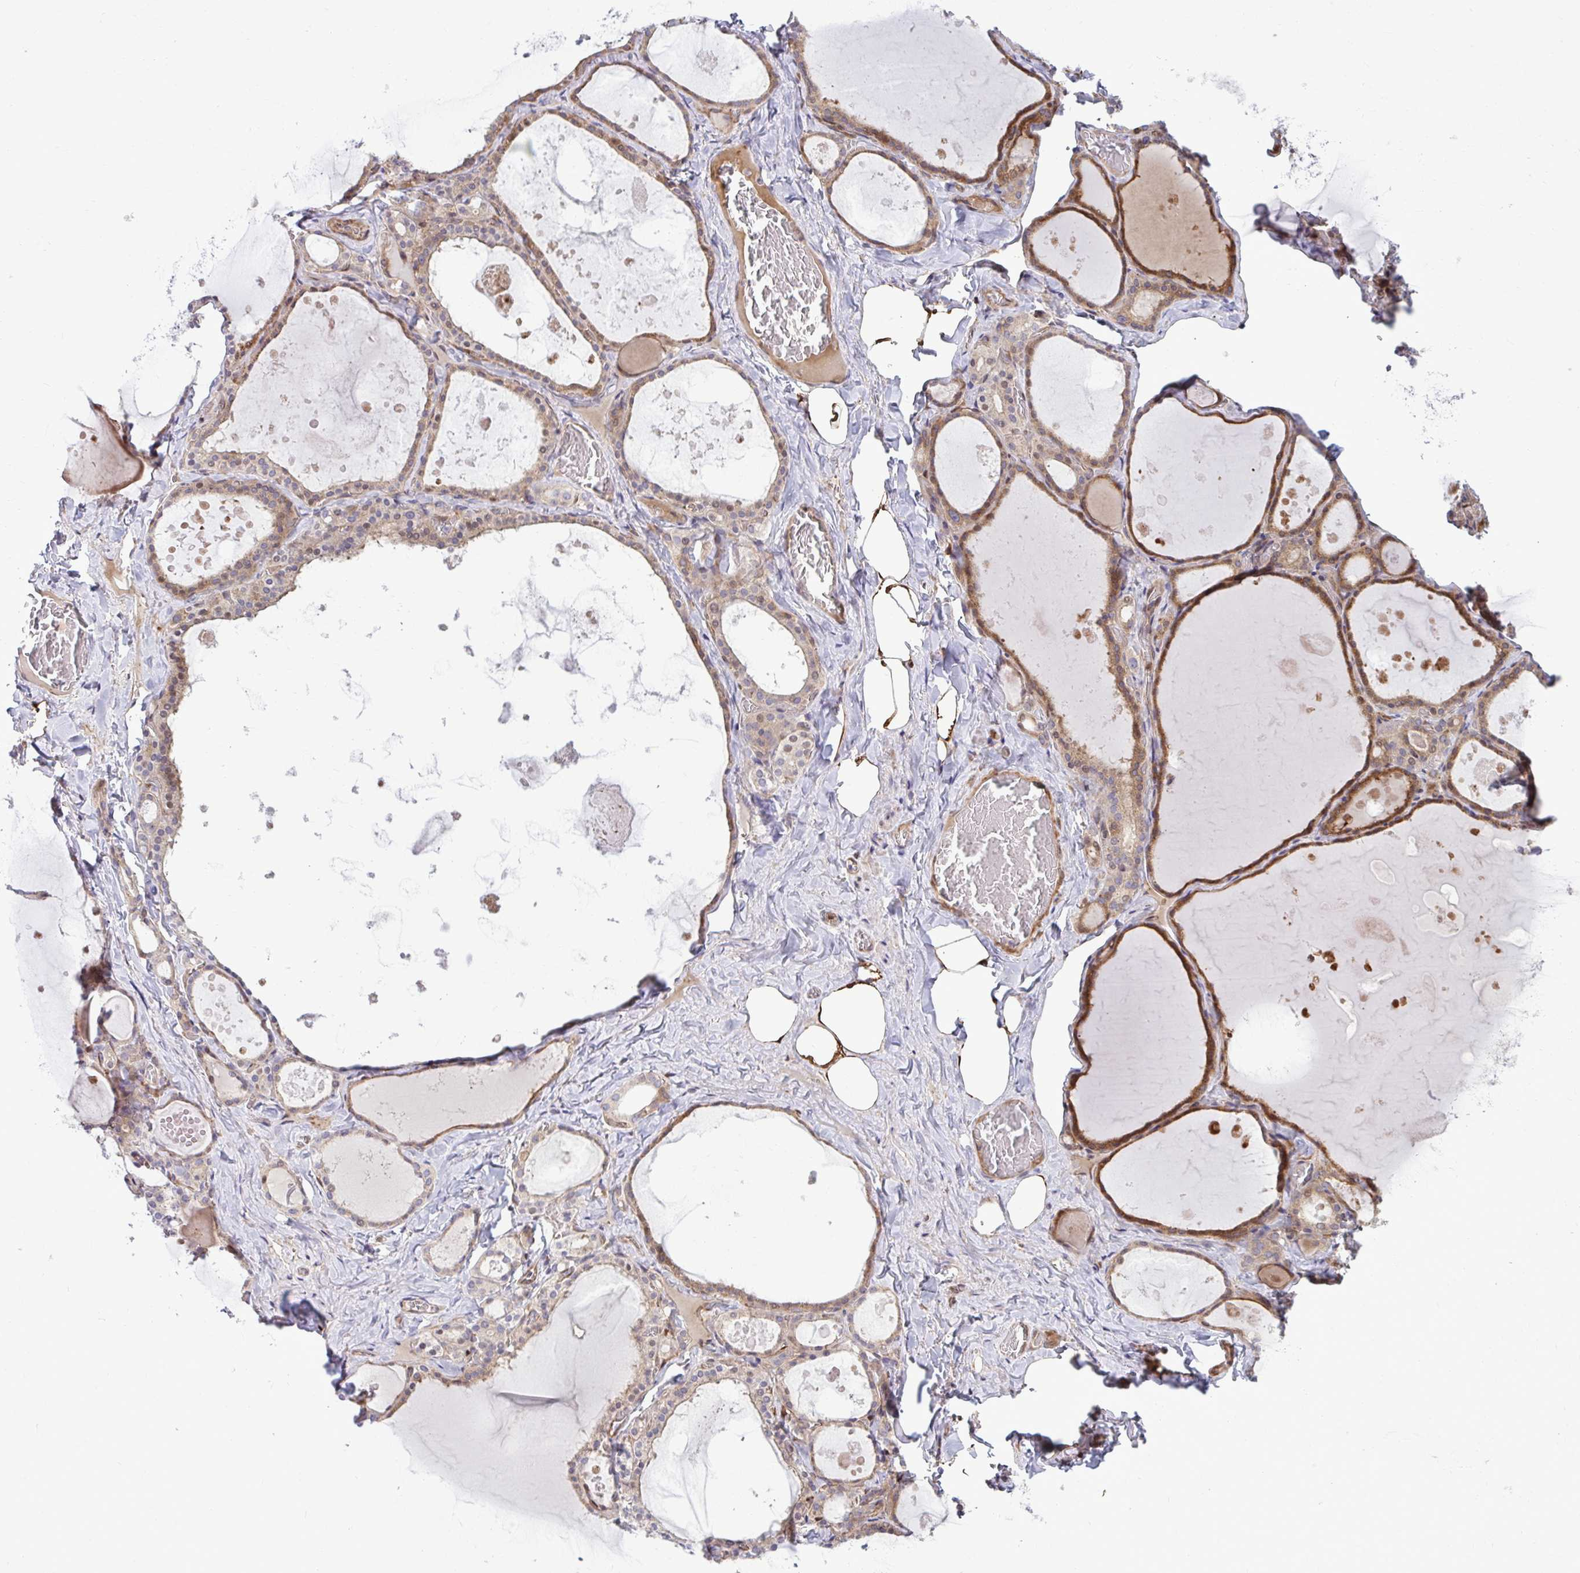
{"staining": {"intensity": "moderate", "quantity": ">75%", "location": "cytoplasmic/membranous"}, "tissue": "thyroid gland", "cell_type": "Glandular cells", "image_type": "normal", "snomed": [{"axis": "morphology", "description": "Normal tissue, NOS"}, {"axis": "topography", "description": "Thyroid gland"}], "caption": "DAB immunohistochemical staining of benign human thyroid gland displays moderate cytoplasmic/membranous protein expression in approximately >75% of glandular cells.", "gene": "ZSCAN9", "patient": {"sex": "male", "age": 56}}